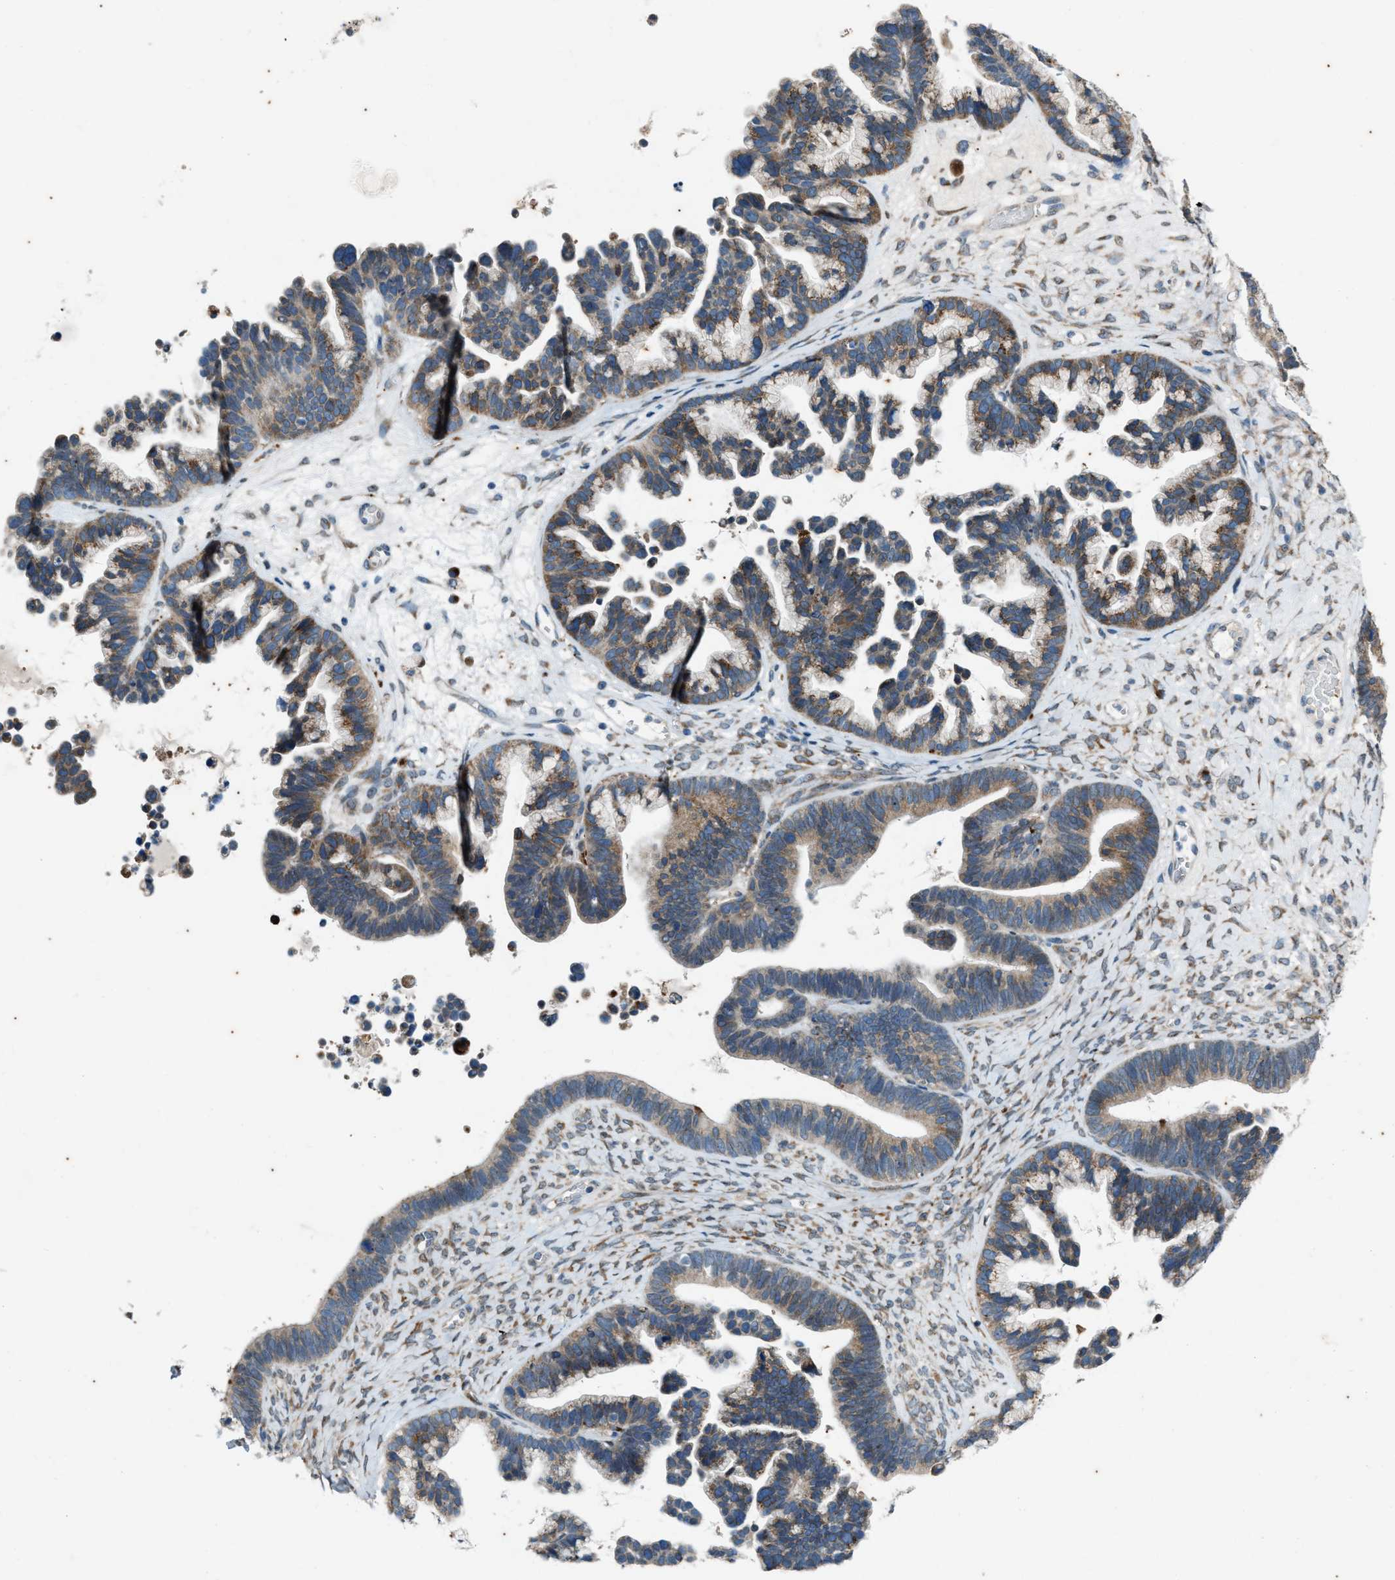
{"staining": {"intensity": "moderate", "quantity": ">75%", "location": "cytoplasmic/membranous"}, "tissue": "ovarian cancer", "cell_type": "Tumor cells", "image_type": "cancer", "snomed": [{"axis": "morphology", "description": "Cystadenocarcinoma, serous, NOS"}, {"axis": "topography", "description": "Ovary"}], "caption": "DAB immunohistochemical staining of ovarian cancer (serous cystadenocarcinoma) displays moderate cytoplasmic/membranous protein positivity in about >75% of tumor cells.", "gene": "CHPF2", "patient": {"sex": "female", "age": 56}}